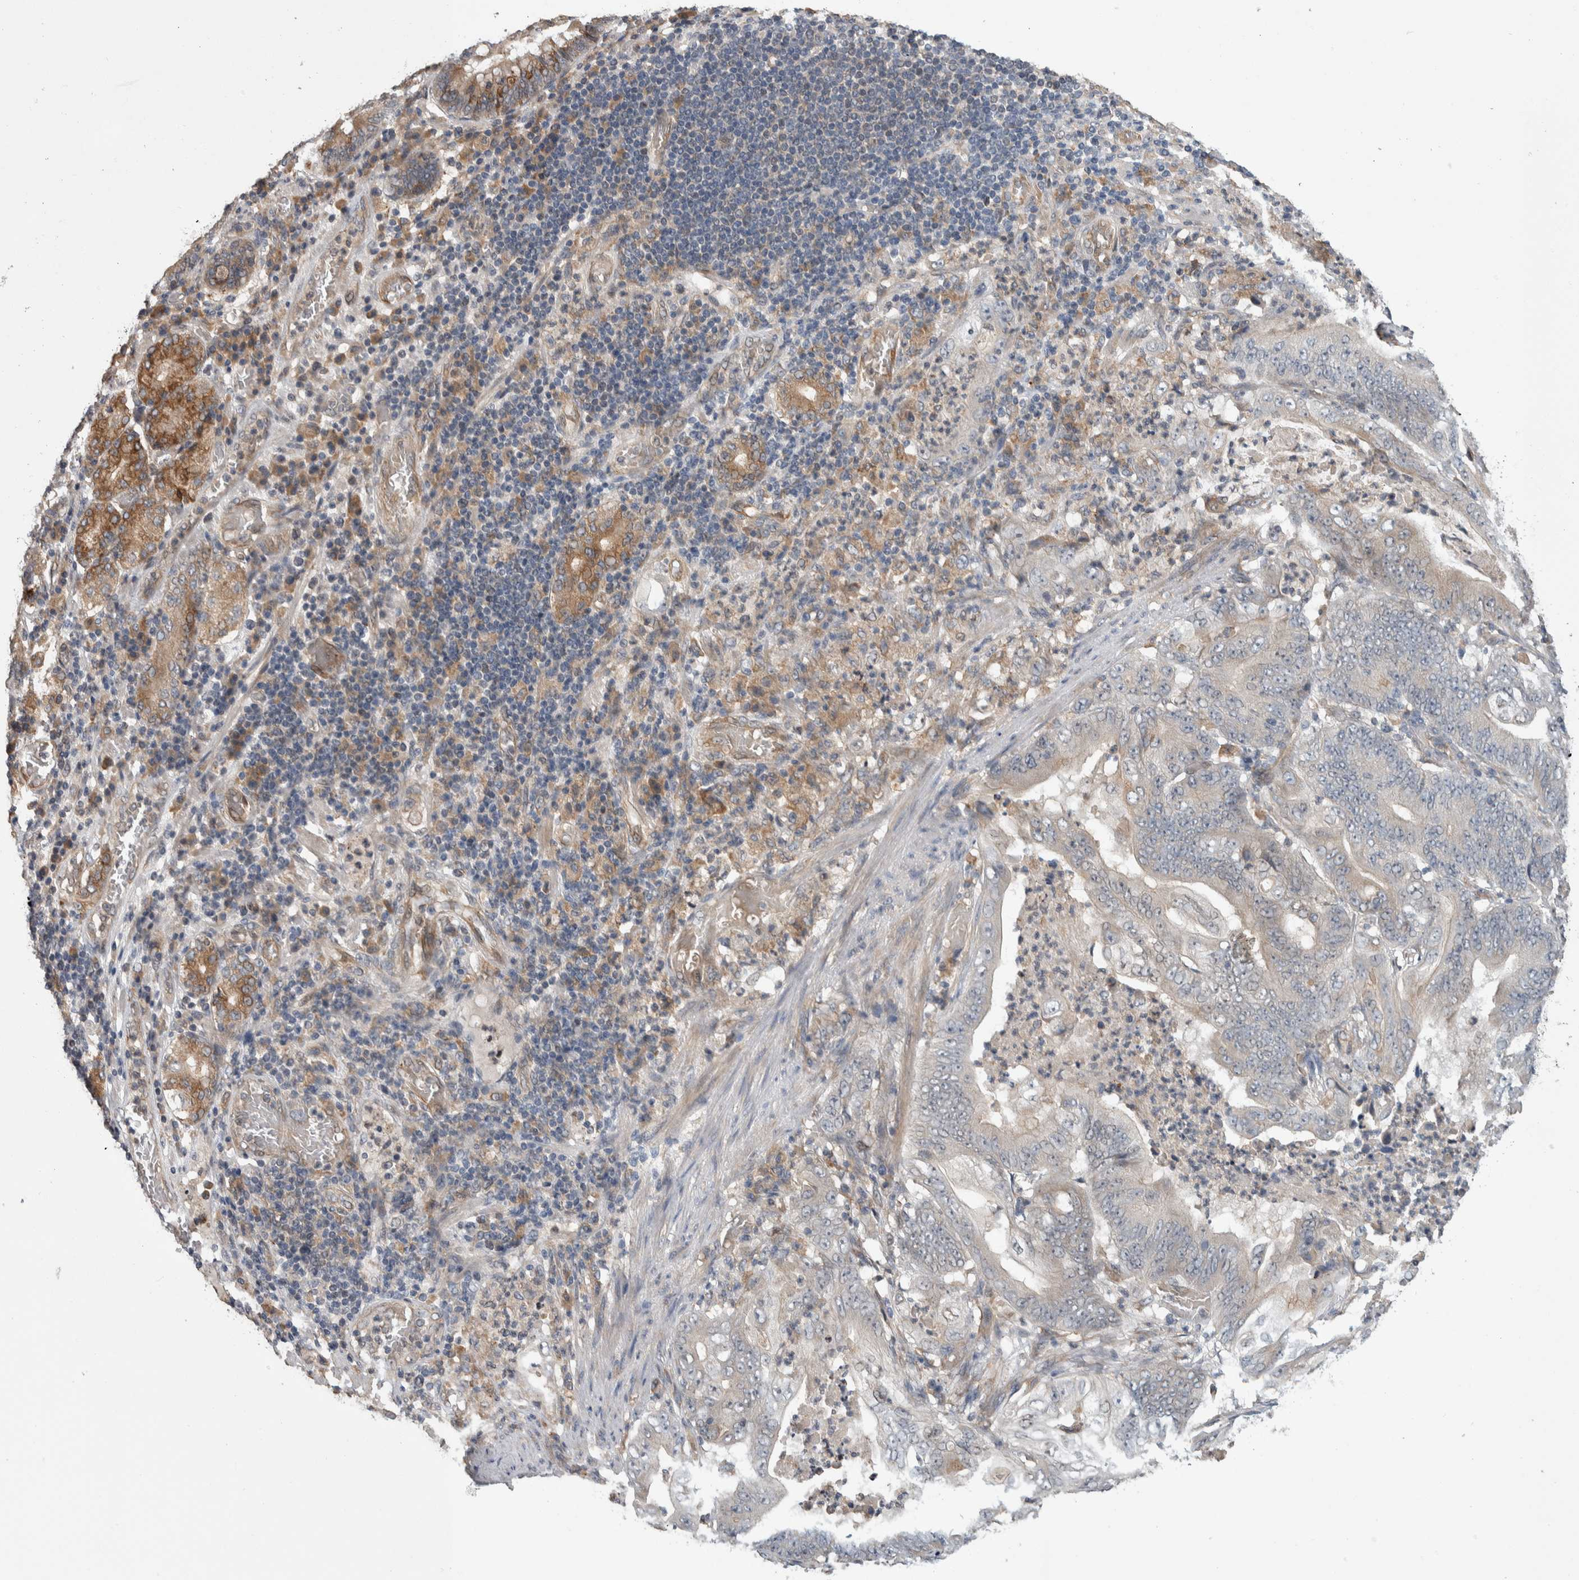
{"staining": {"intensity": "negative", "quantity": "none", "location": "none"}, "tissue": "stomach cancer", "cell_type": "Tumor cells", "image_type": "cancer", "snomed": [{"axis": "morphology", "description": "Adenocarcinoma, NOS"}, {"axis": "topography", "description": "Stomach"}], "caption": "A histopathology image of human stomach cancer (adenocarcinoma) is negative for staining in tumor cells.", "gene": "PRDM4", "patient": {"sex": "female", "age": 73}}